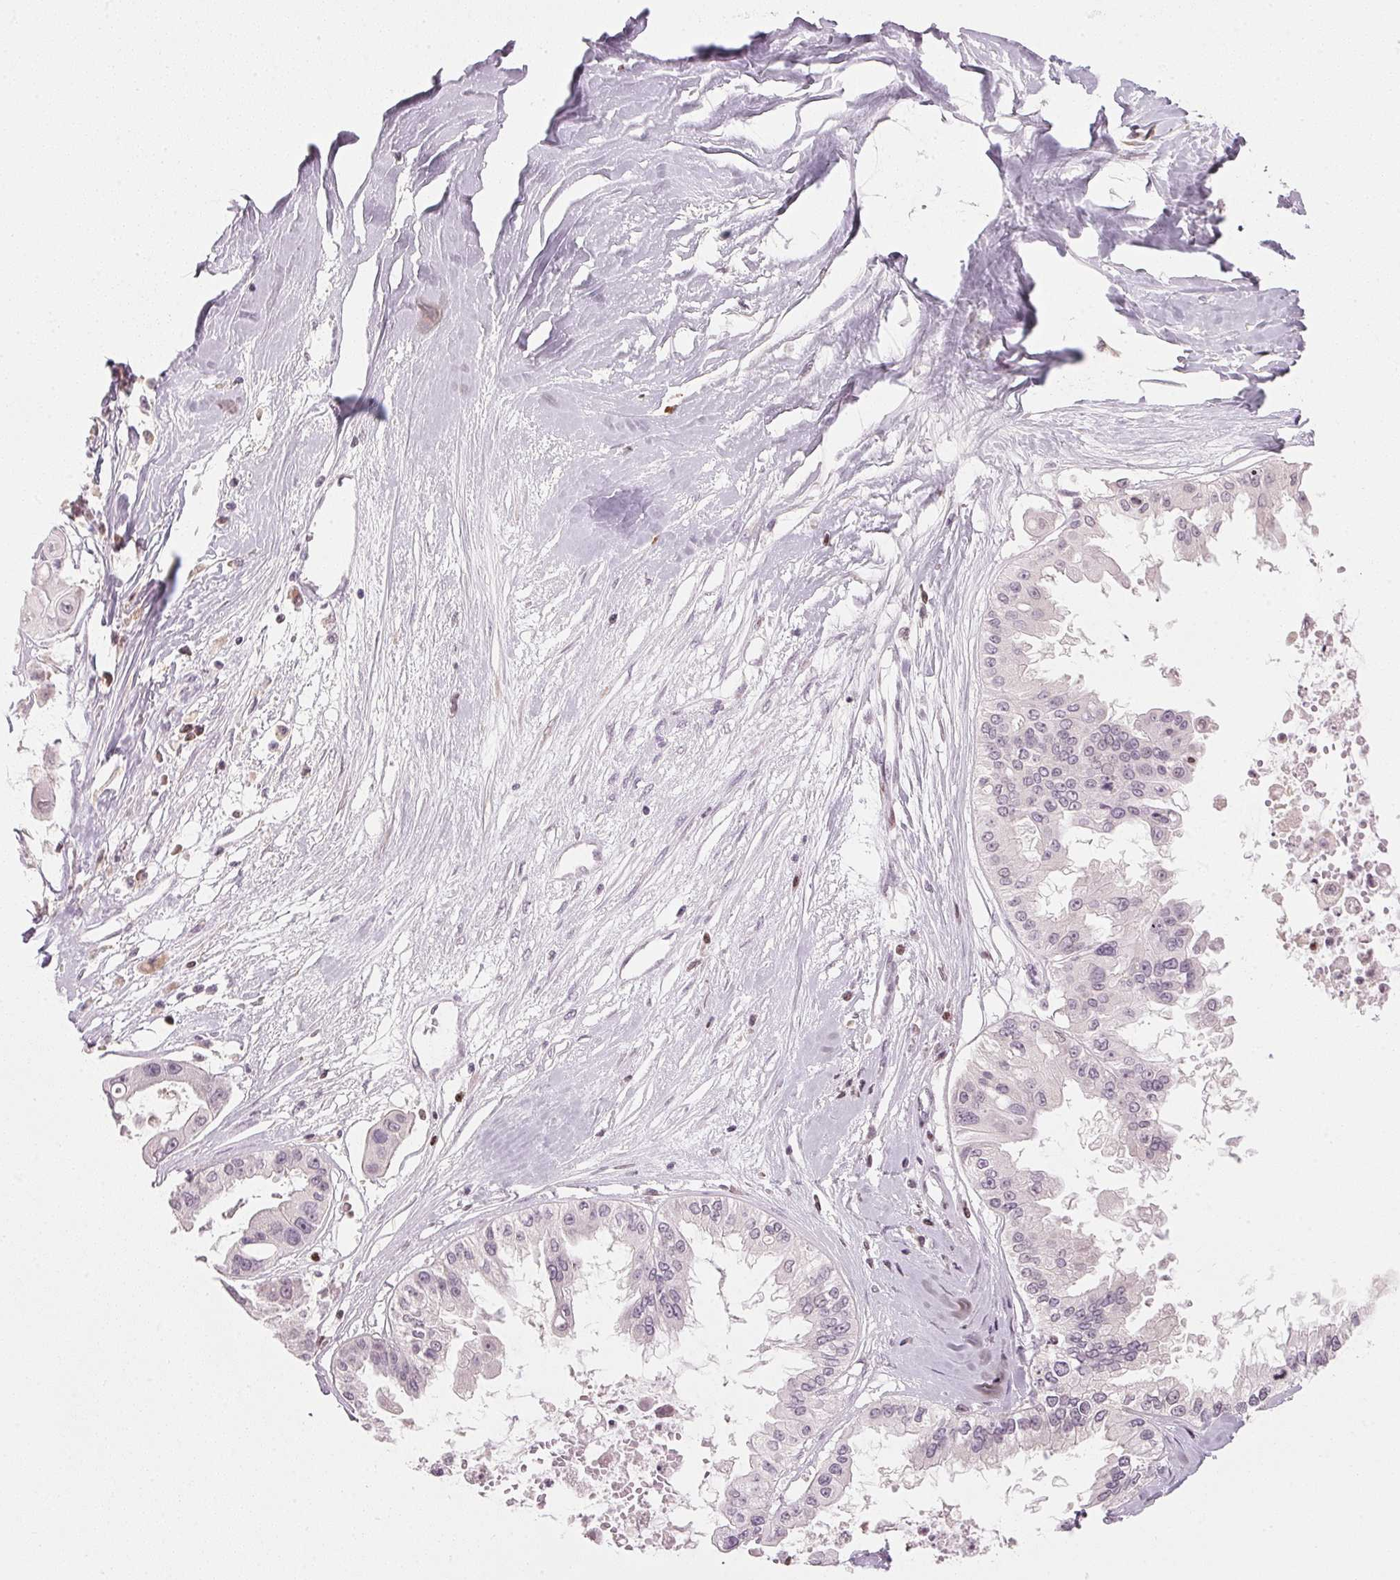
{"staining": {"intensity": "negative", "quantity": "none", "location": "none"}, "tissue": "ovarian cancer", "cell_type": "Tumor cells", "image_type": "cancer", "snomed": [{"axis": "morphology", "description": "Cystadenocarcinoma, serous, NOS"}, {"axis": "topography", "description": "Ovary"}], "caption": "Micrograph shows no significant protein staining in tumor cells of serous cystadenocarcinoma (ovarian).", "gene": "SFRP4", "patient": {"sex": "female", "age": 56}}